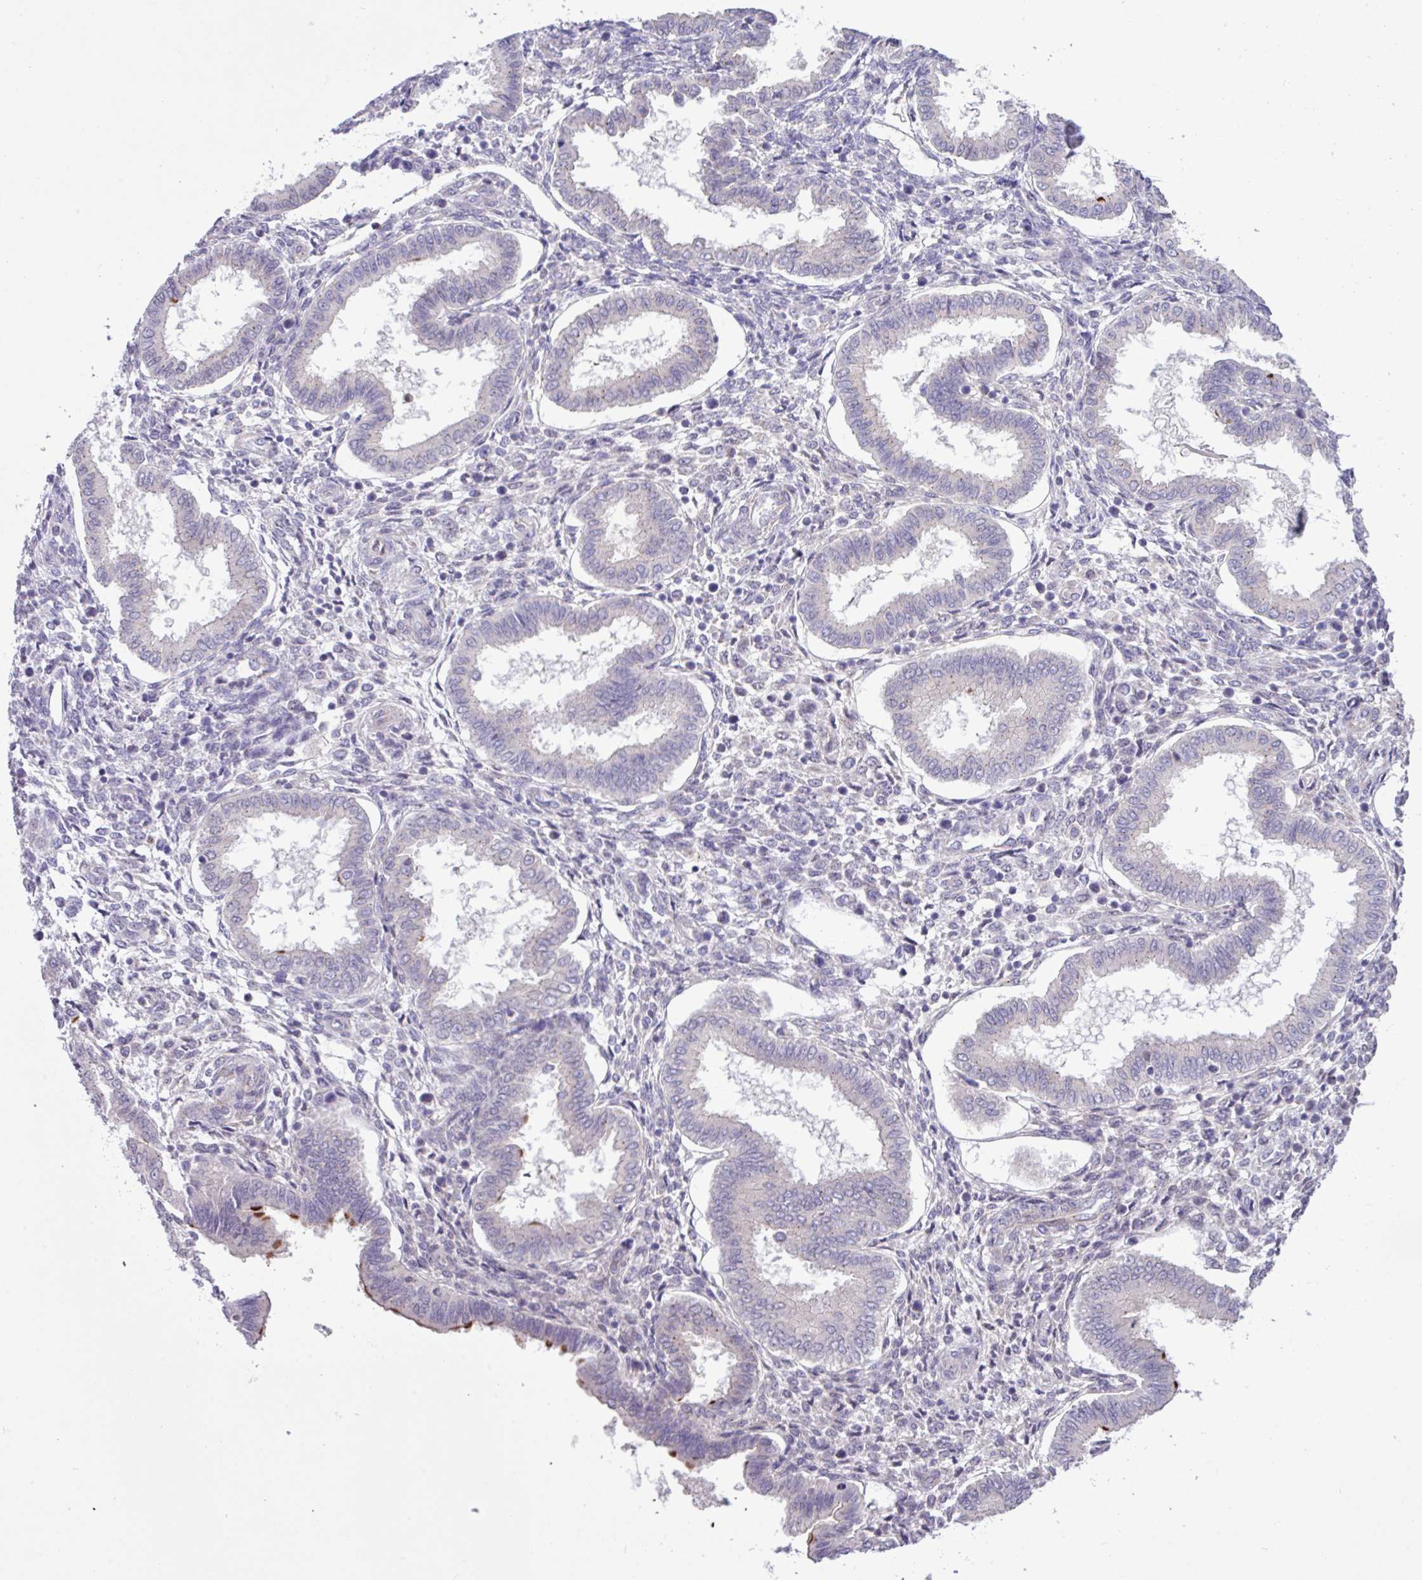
{"staining": {"intensity": "negative", "quantity": "none", "location": "none"}, "tissue": "endometrium", "cell_type": "Cells in endometrial stroma", "image_type": "normal", "snomed": [{"axis": "morphology", "description": "Normal tissue, NOS"}, {"axis": "topography", "description": "Endometrium"}], "caption": "Photomicrograph shows no protein staining in cells in endometrial stroma of unremarkable endometrium.", "gene": "SPINK8", "patient": {"sex": "female", "age": 24}}